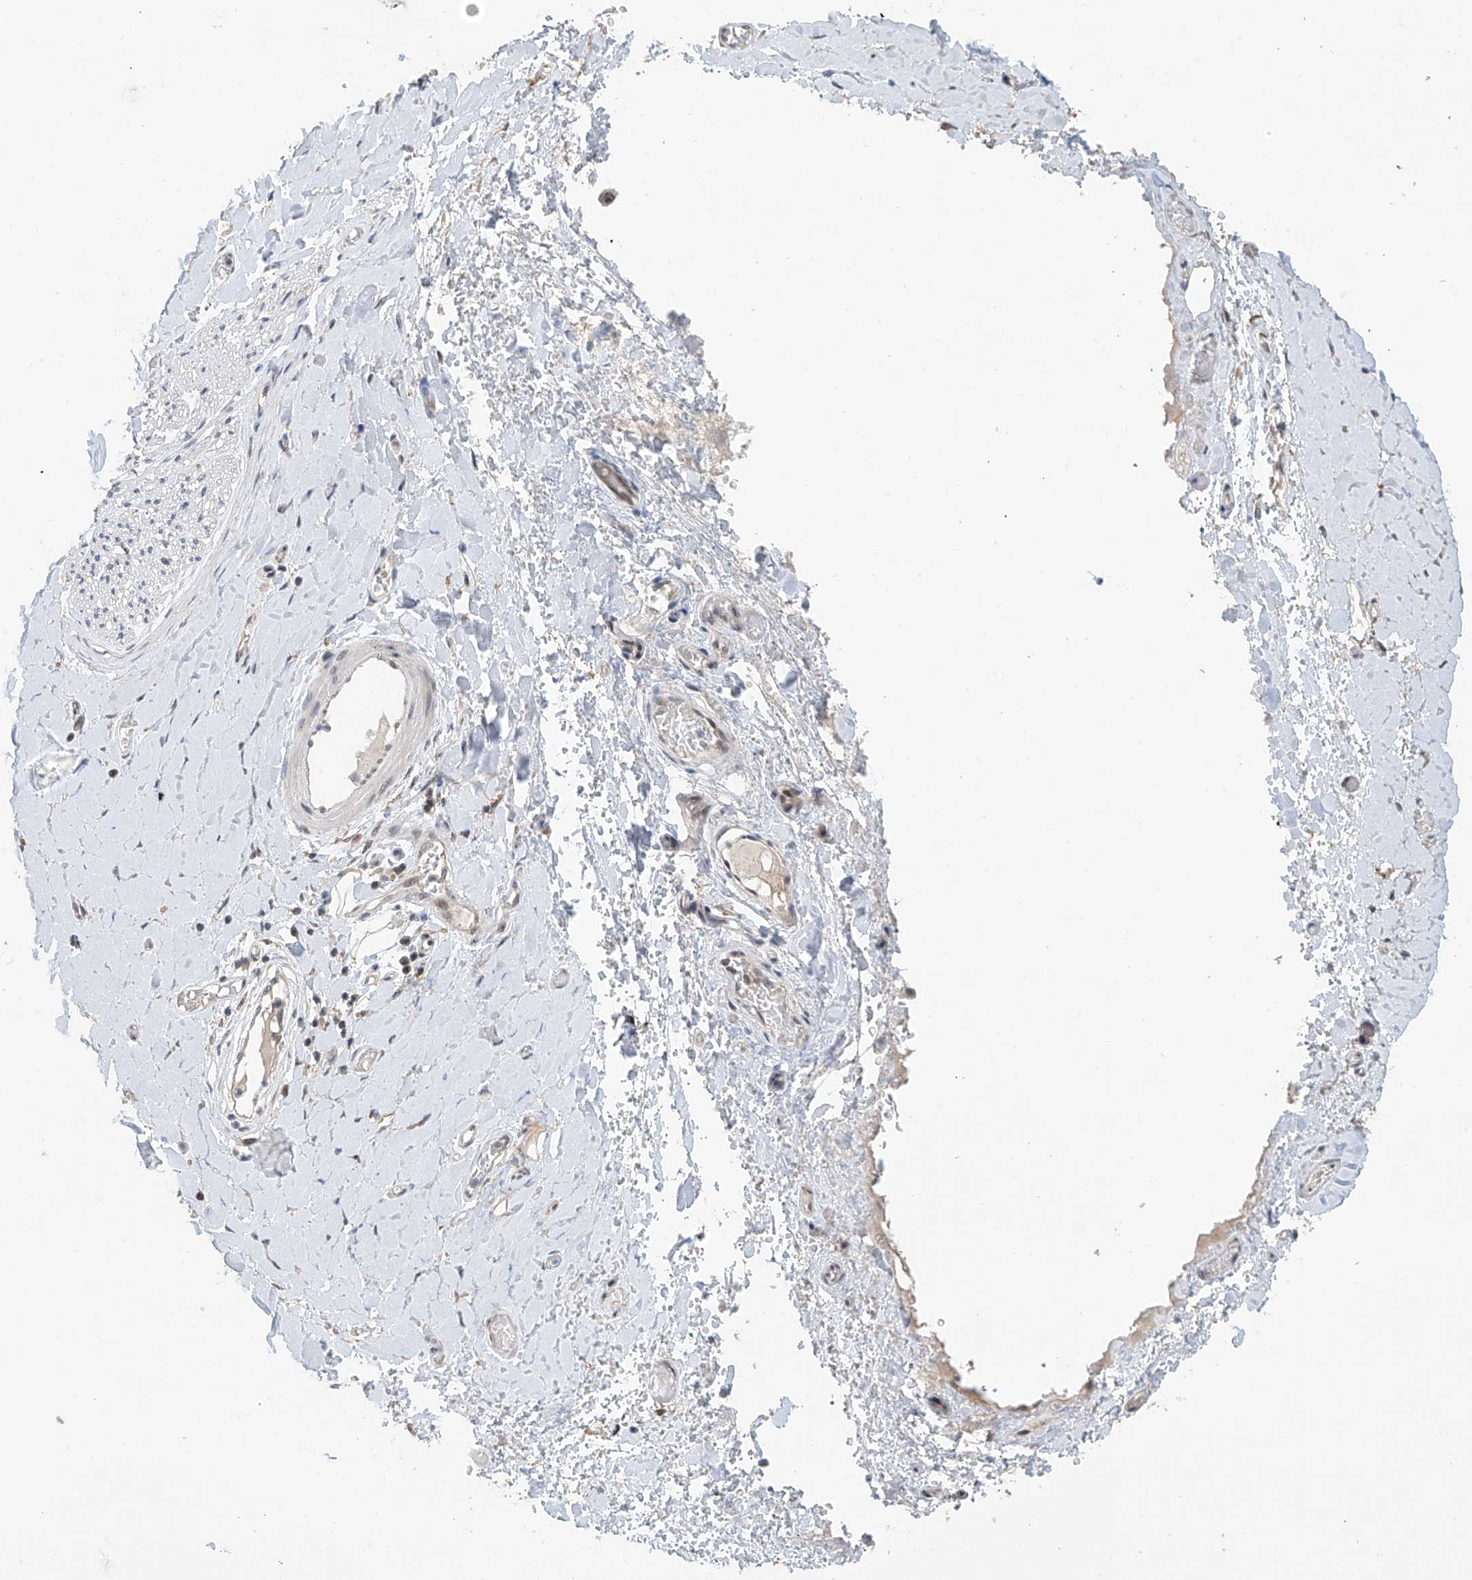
{"staining": {"intensity": "weak", "quantity": "25%-75%", "location": "cytoplasmic/membranous"}, "tissue": "adipose tissue", "cell_type": "Adipocytes", "image_type": "normal", "snomed": [{"axis": "morphology", "description": "Normal tissue, NOS"}, {"axis": "morphology", "description": "Adenocarcinoma, NOS"}, {"axis": "topography", "description": "Stomach, upper"}, {"axis": "topography", "description": "Peripheral nerve tissue"}], "caption": "An image of adipose tissue stained for a protein shows weak cytoplasmic/membranous brown staining in adipocytes. The protein is shown in brown color, while the nuclei are stained blue.", "gene": "C1orf131", "patient": {"sex": "male", "age": 62}}